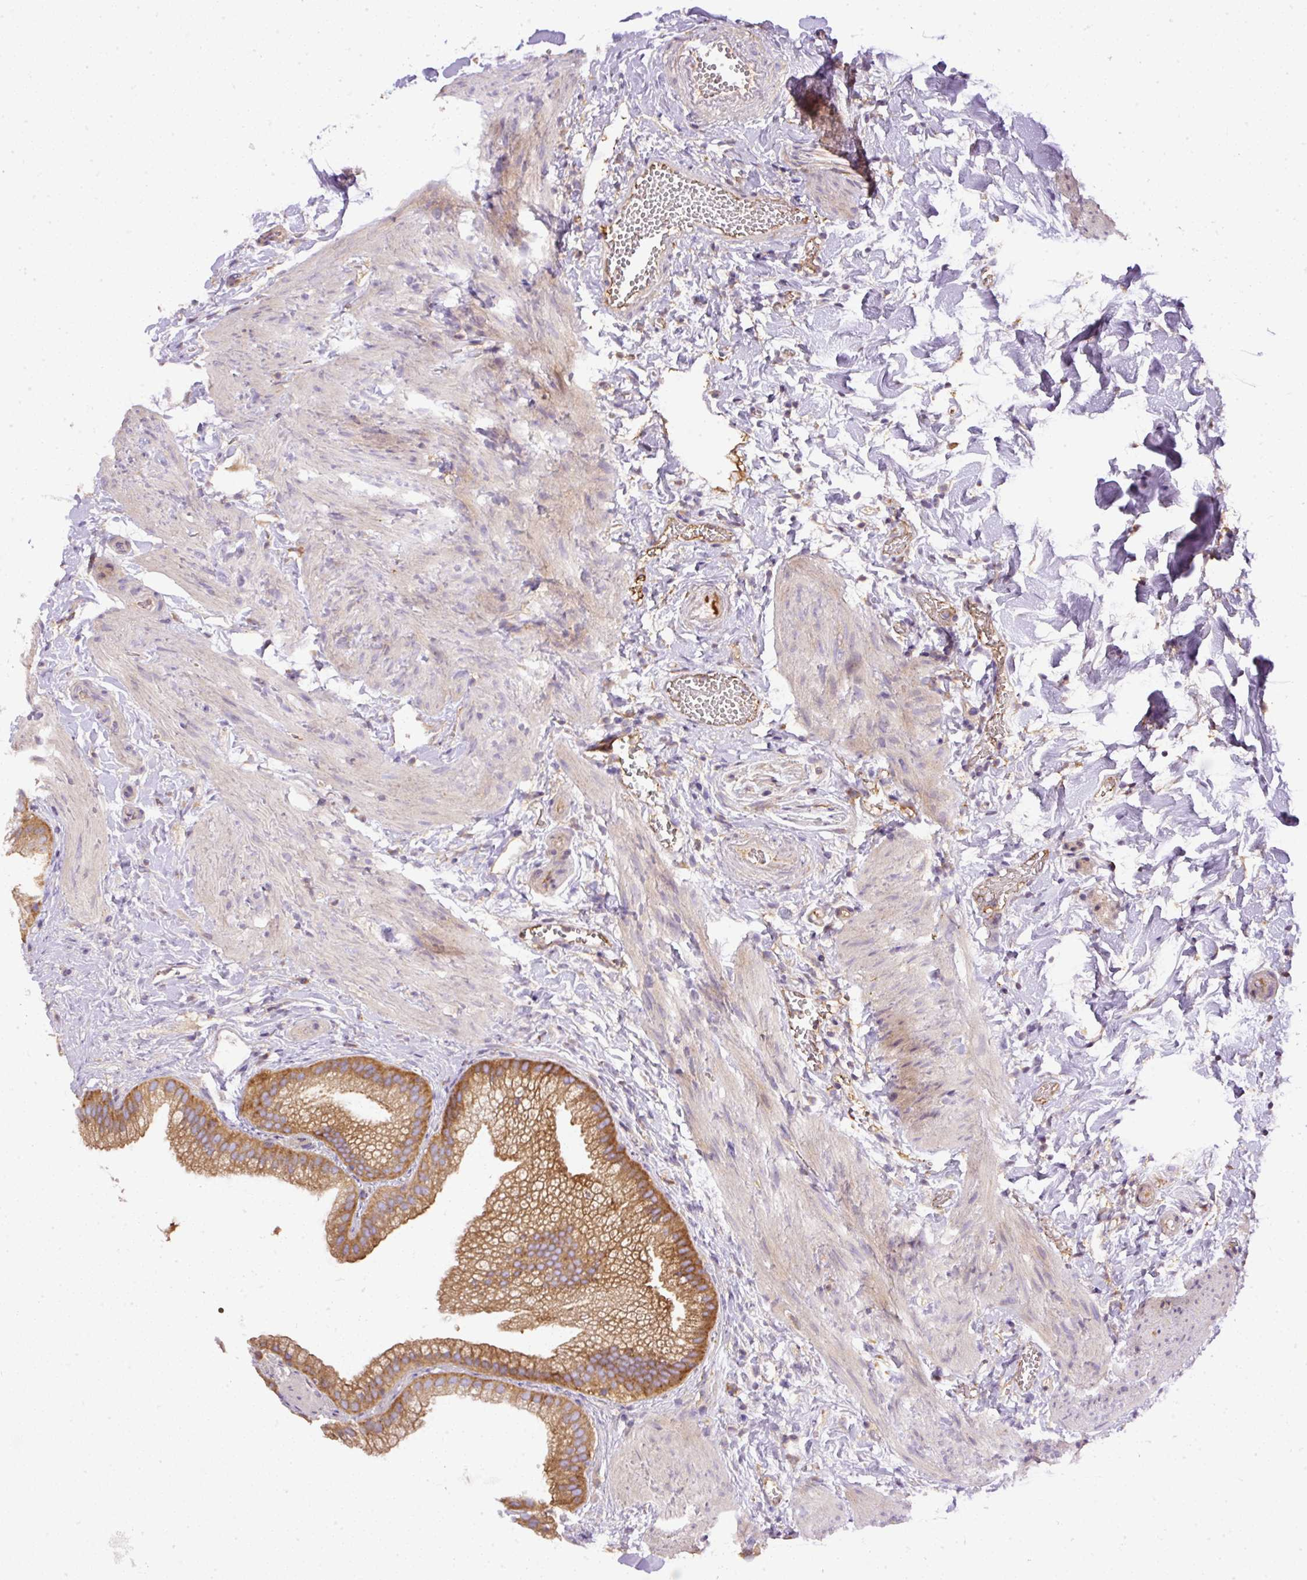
{"staining": {"intensity": "moderate", "quantity": ">75%", "location": "cytoplasmic/membranous"}, "tissue": "gallbladder", "cell_type": "Glandular cells", "image_type": "normal", "snomed": [{"axis": "morphology", "description": "Normal tissue, NOS"}, {"axis": "topography", "description": "Gallbladder"}], "caption": "Brown immunohistochemical staining in normal gallbladder shows moderate cytoplasmic/membranous positivity in about >75% of glandular cells. The protein of interest is stained brown, and the nuclei are stained in blue (DAB (3,3'-diaminobenzidine) IHC with brightfield microscopy, high magnification).", "gene": "DAPK1", "patient": {"sex": "female", "age": 63}}